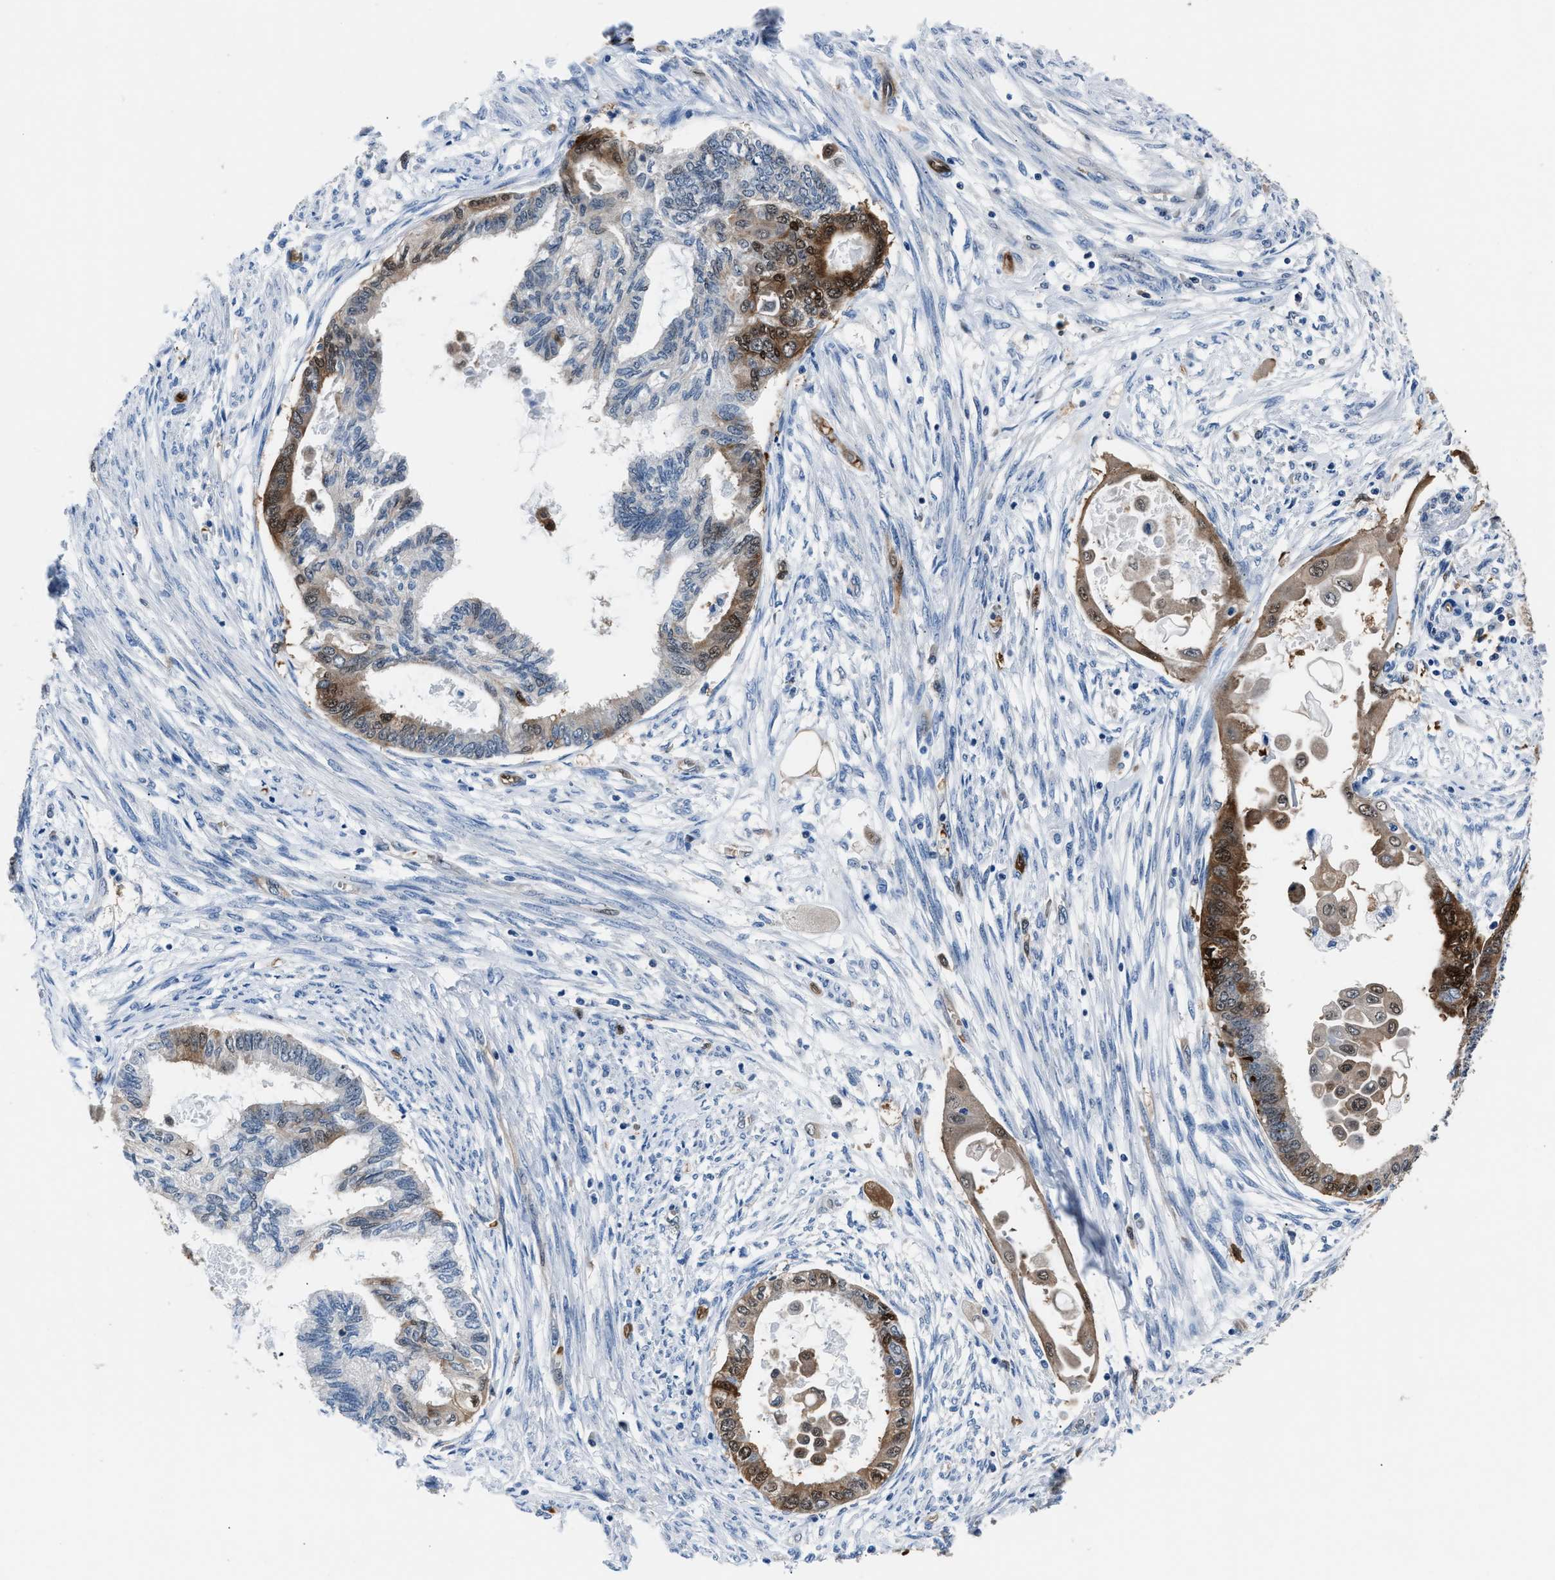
{"staining": {"intensity": "strong", "quantity": "<25%", "location": "cytoplasmic/membranous,nuclear"}, "tissue": "cervical cancer", "cell_type": "Tumor cells", "image_type": "cancer", "snomed": [{"axis": "morphology", "description": "Normal tissue, NOS"}, {"axis": "morphology", "description": "Adenocarcinoma, NOS"}, {"axis": "topography", "description": "Cervix"}, {"axis": "topography", "description": "Endometrium"}], "caption": "Adenocarcinoma (cervical) tissue shows strong cytoplasmic/membranous and nuclear expression in approximately <25% of tumor cells, visualized by immunohistochemistry. The staining is performed using DAB (3,3'-diaminobenzidine) brown chromogen to label protein expression. The nuclei are counter-stained blue using hematoxylin.", "gene": "PPA1", "patient": {"sex": "female", "age": 86}}